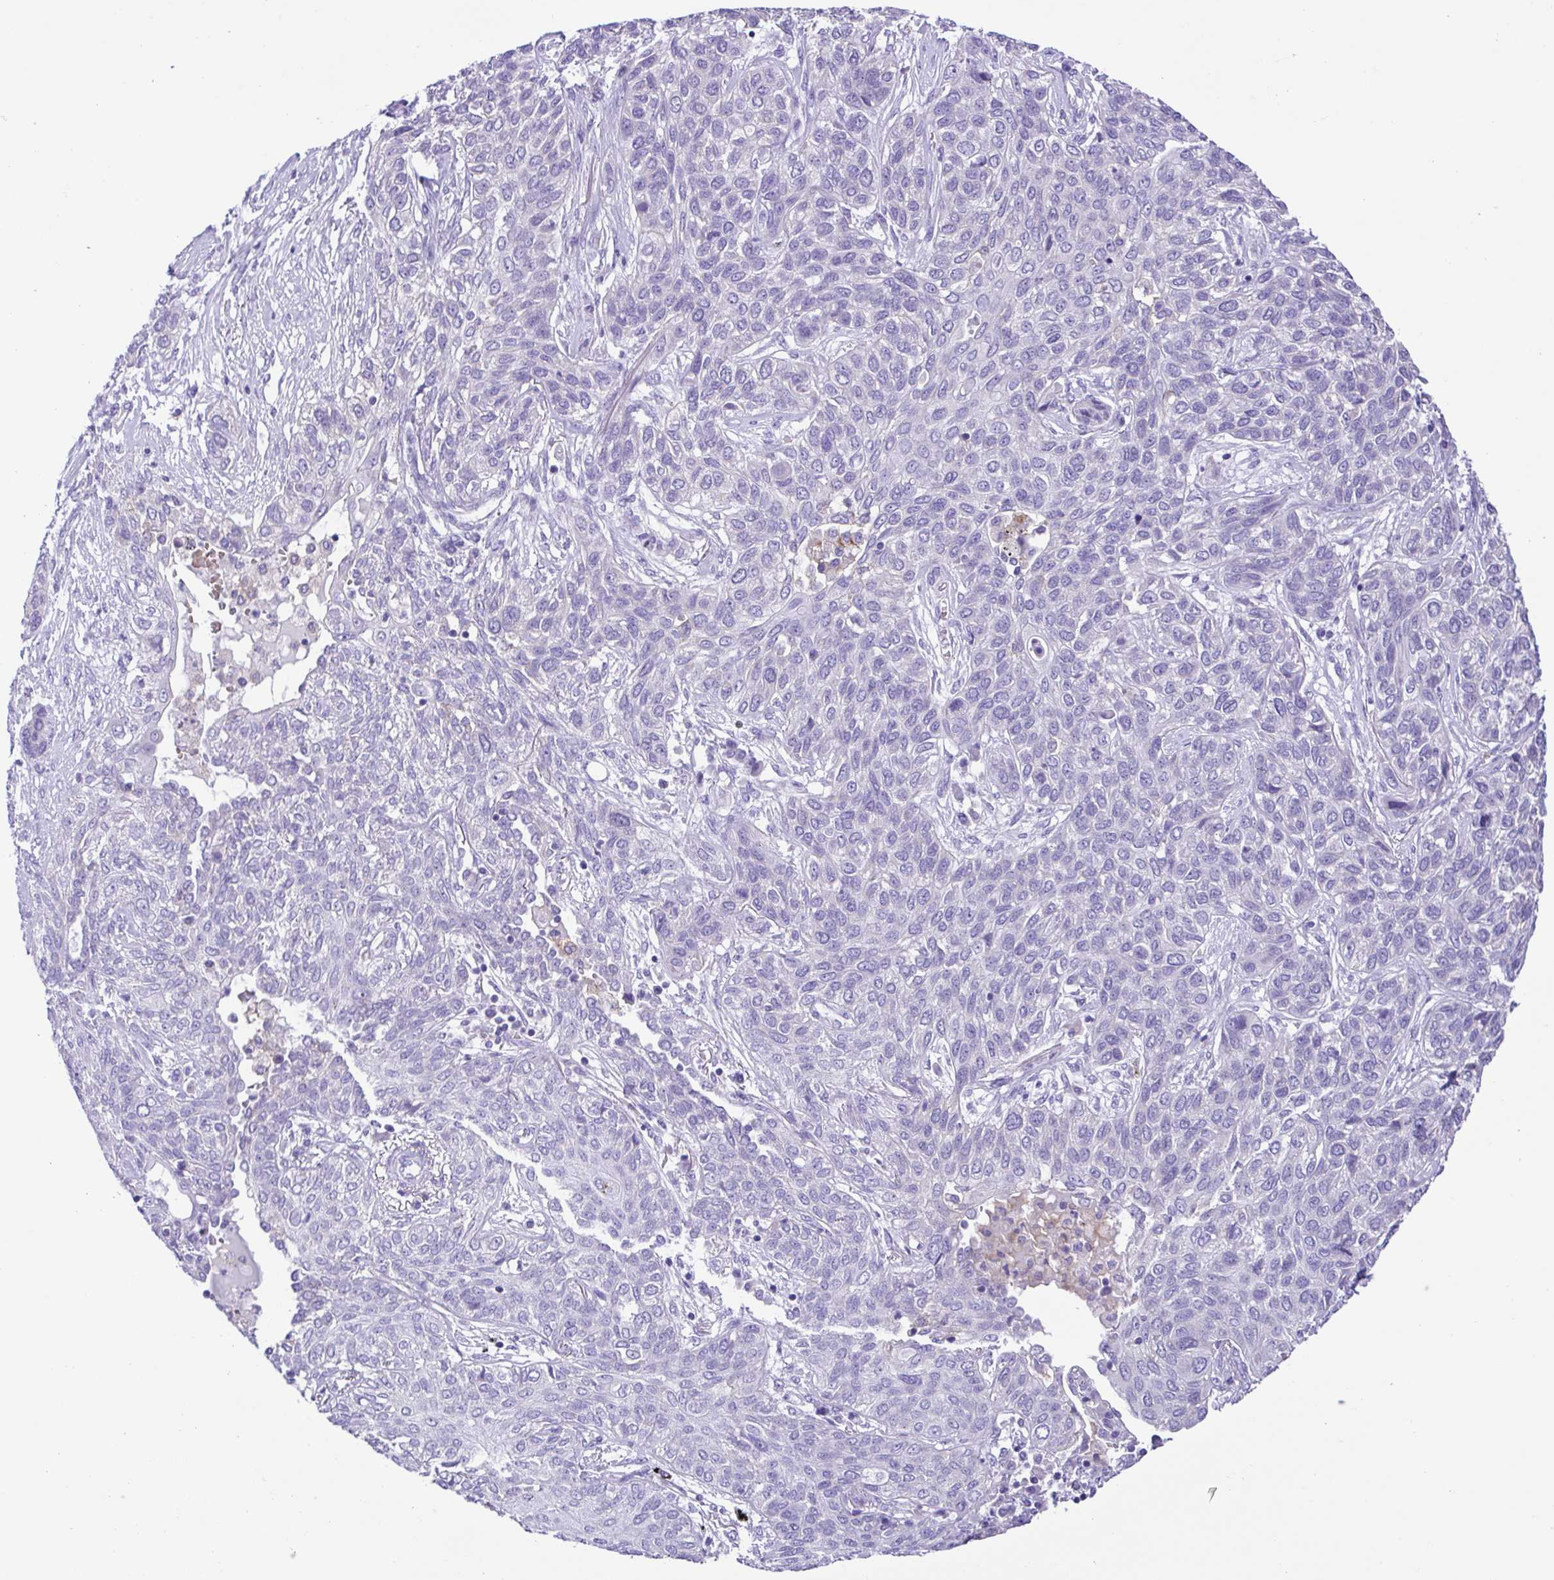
{"staining": {"intensity": "negative", "quantity": "none", "location": "none"}, "tissue": "lung cancer", "cell_type": "Tumor cells", "image_type": "cancer", "snomed": [{"axis": "morphology", "description": "Squamous cell carcinoma, NOS"}, {"axis": "topography", "description": "Lung"}], "caption": "Protein analysis of lung cancer shows no significant staining in tumor cells.", "gene": "CD72", "patient": {"sex": "female", "age": 70}}